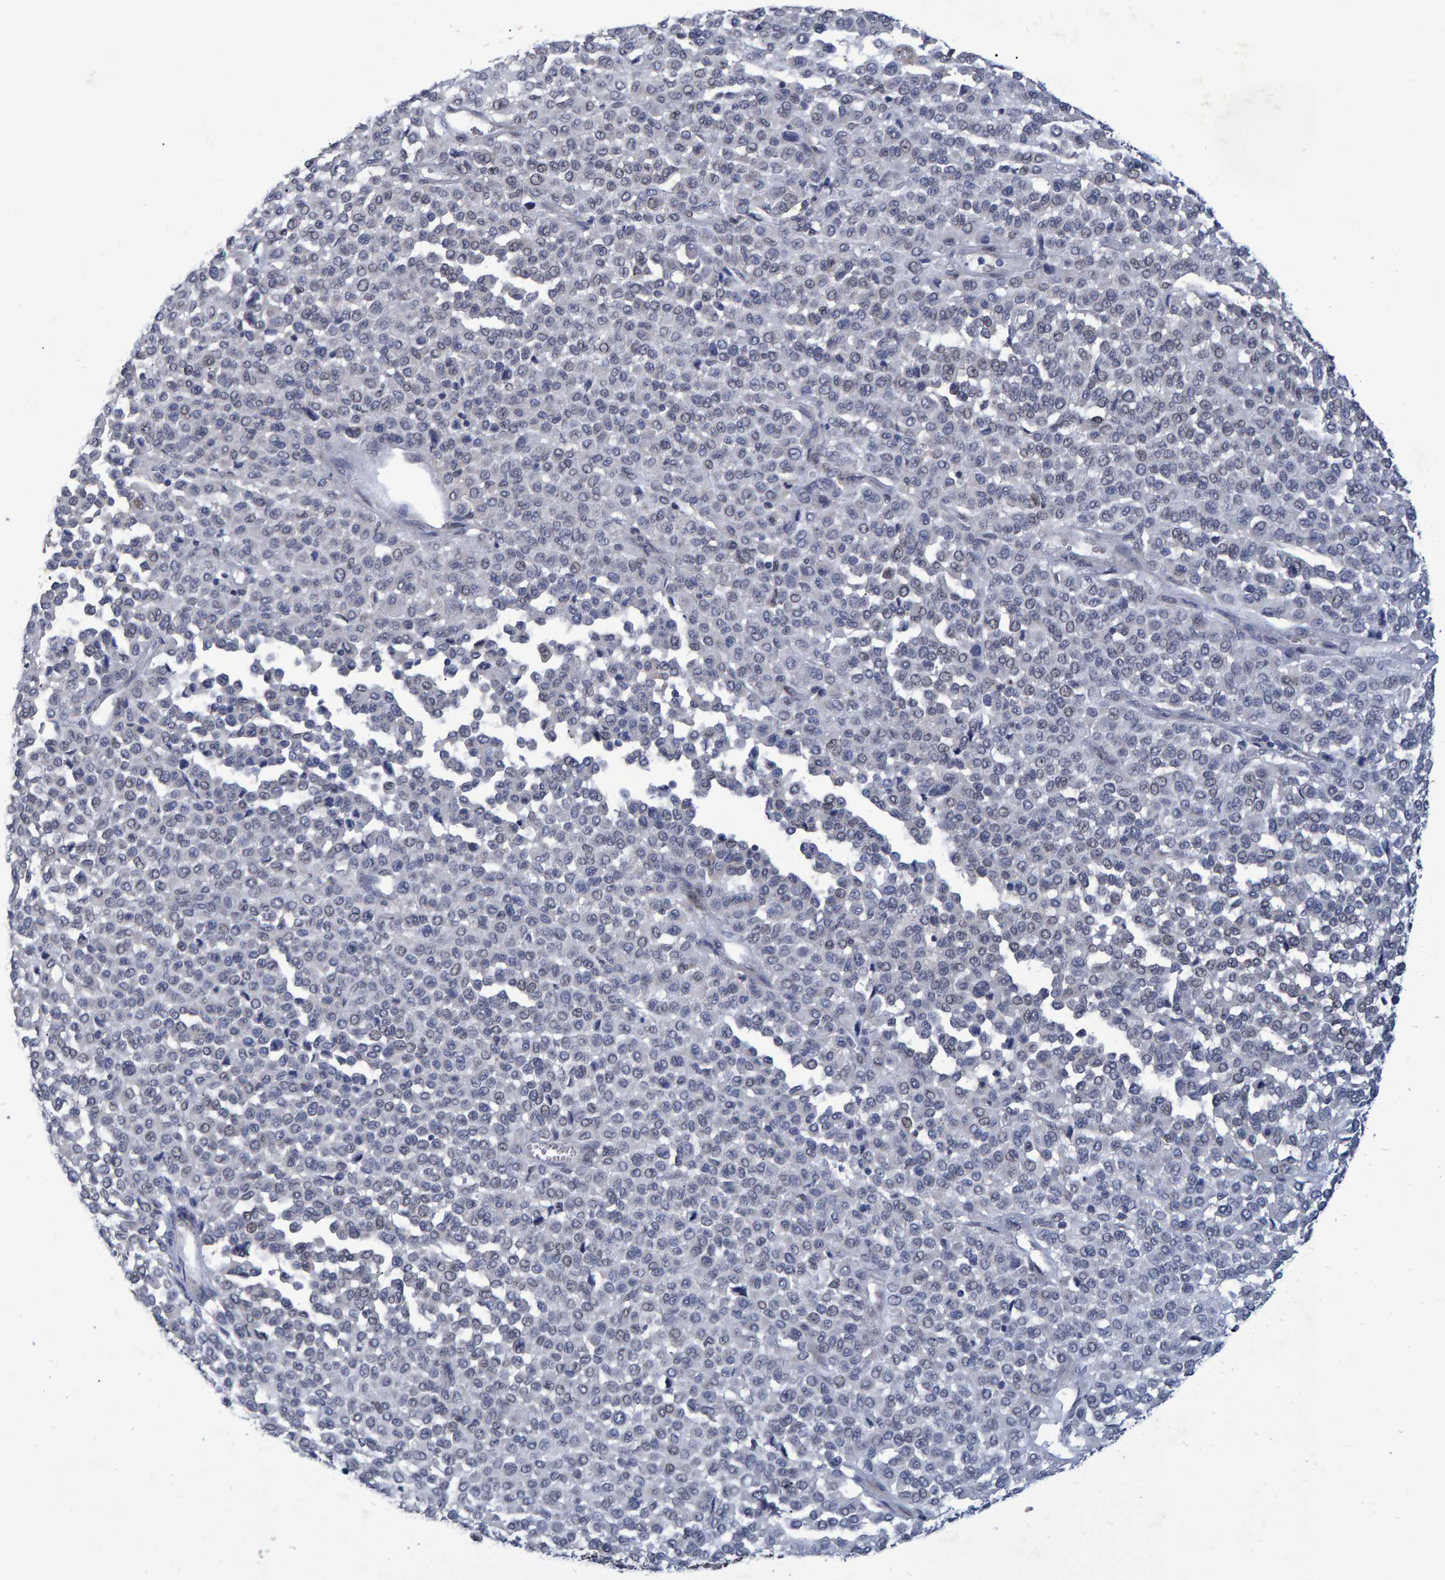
{"staining": {"intensity": "weak", "quantity": "<25%", "location": "nuclear"}, "tissue": "melanoma", "cell_type": "Tumor cells", "image_type": "cancer", "snomed": [{"axis": "morphology", "description": "Malignant melanoma, Metastatic site"}, {"axis": "topography", "description": "Pancreas"}], "caption": "A high-resolution histopathology image shows immunohistochemistry (IHC) staining of malignant melanoma (metastatic site), which exhibits no significant staining in tumor cells.", "gene": "QKI", "patient": {"sex": "female", "age": 30}}